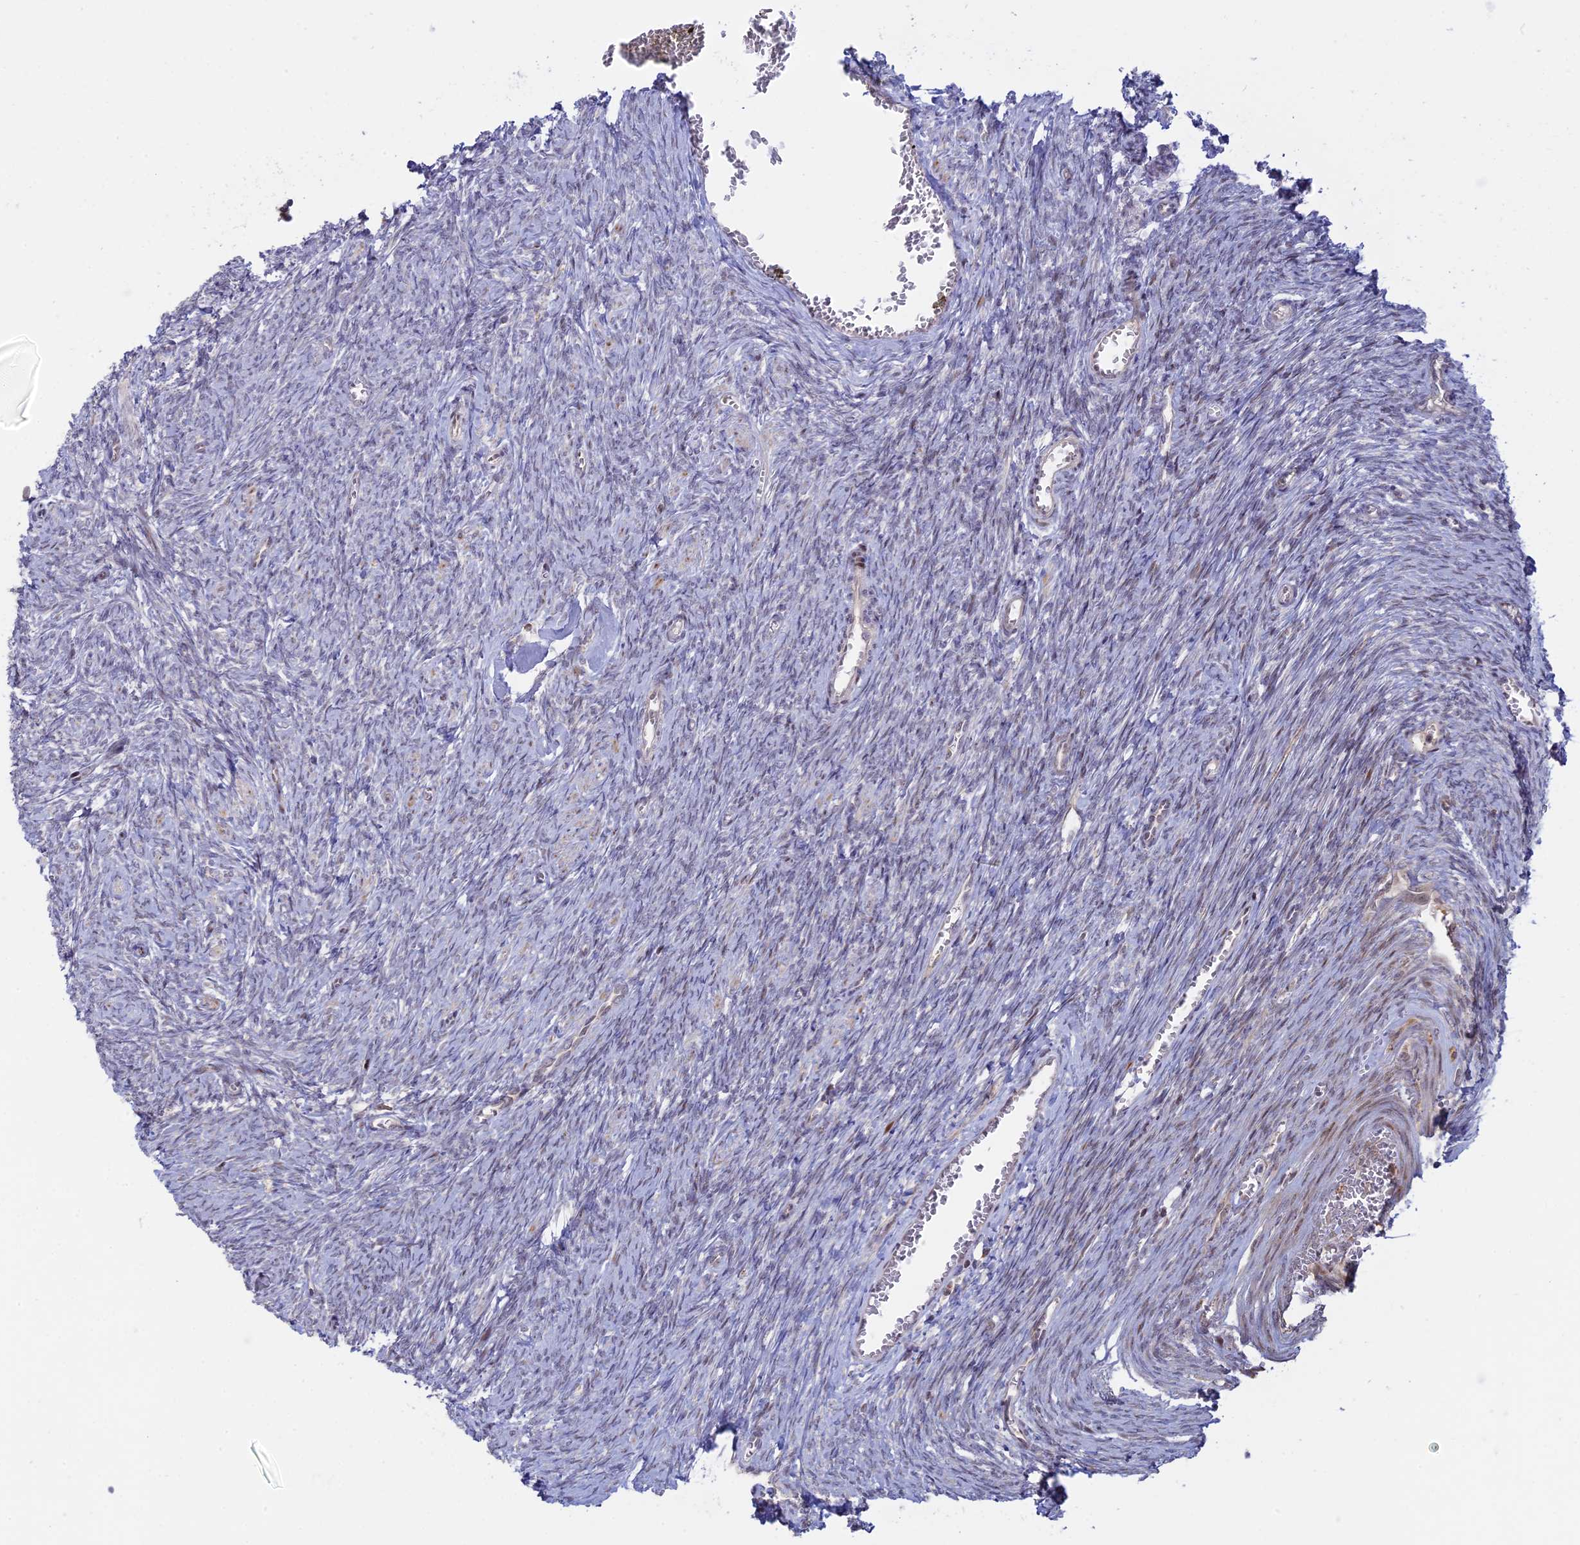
{"staining": {"intensity": "negative", "quantity": "none", "location": "none"}, "tissue": "ovary", "cell_type": "Ovarian stroma cells", "image_type": "normal", "snomed": [{"axis": "morphology", "description": "Normal tissue, NOS"}, {"axis": "topography", "description": "Ovary"}], "caption": "Immunohistochemistry (IHC) histopathology image of unremarkable human ovary stained for a protein (brown), which demonstrates no expression in ovarian stroma cells.", "gene": "GSKIP", "patient": {"sex": "female", "age": 44}}